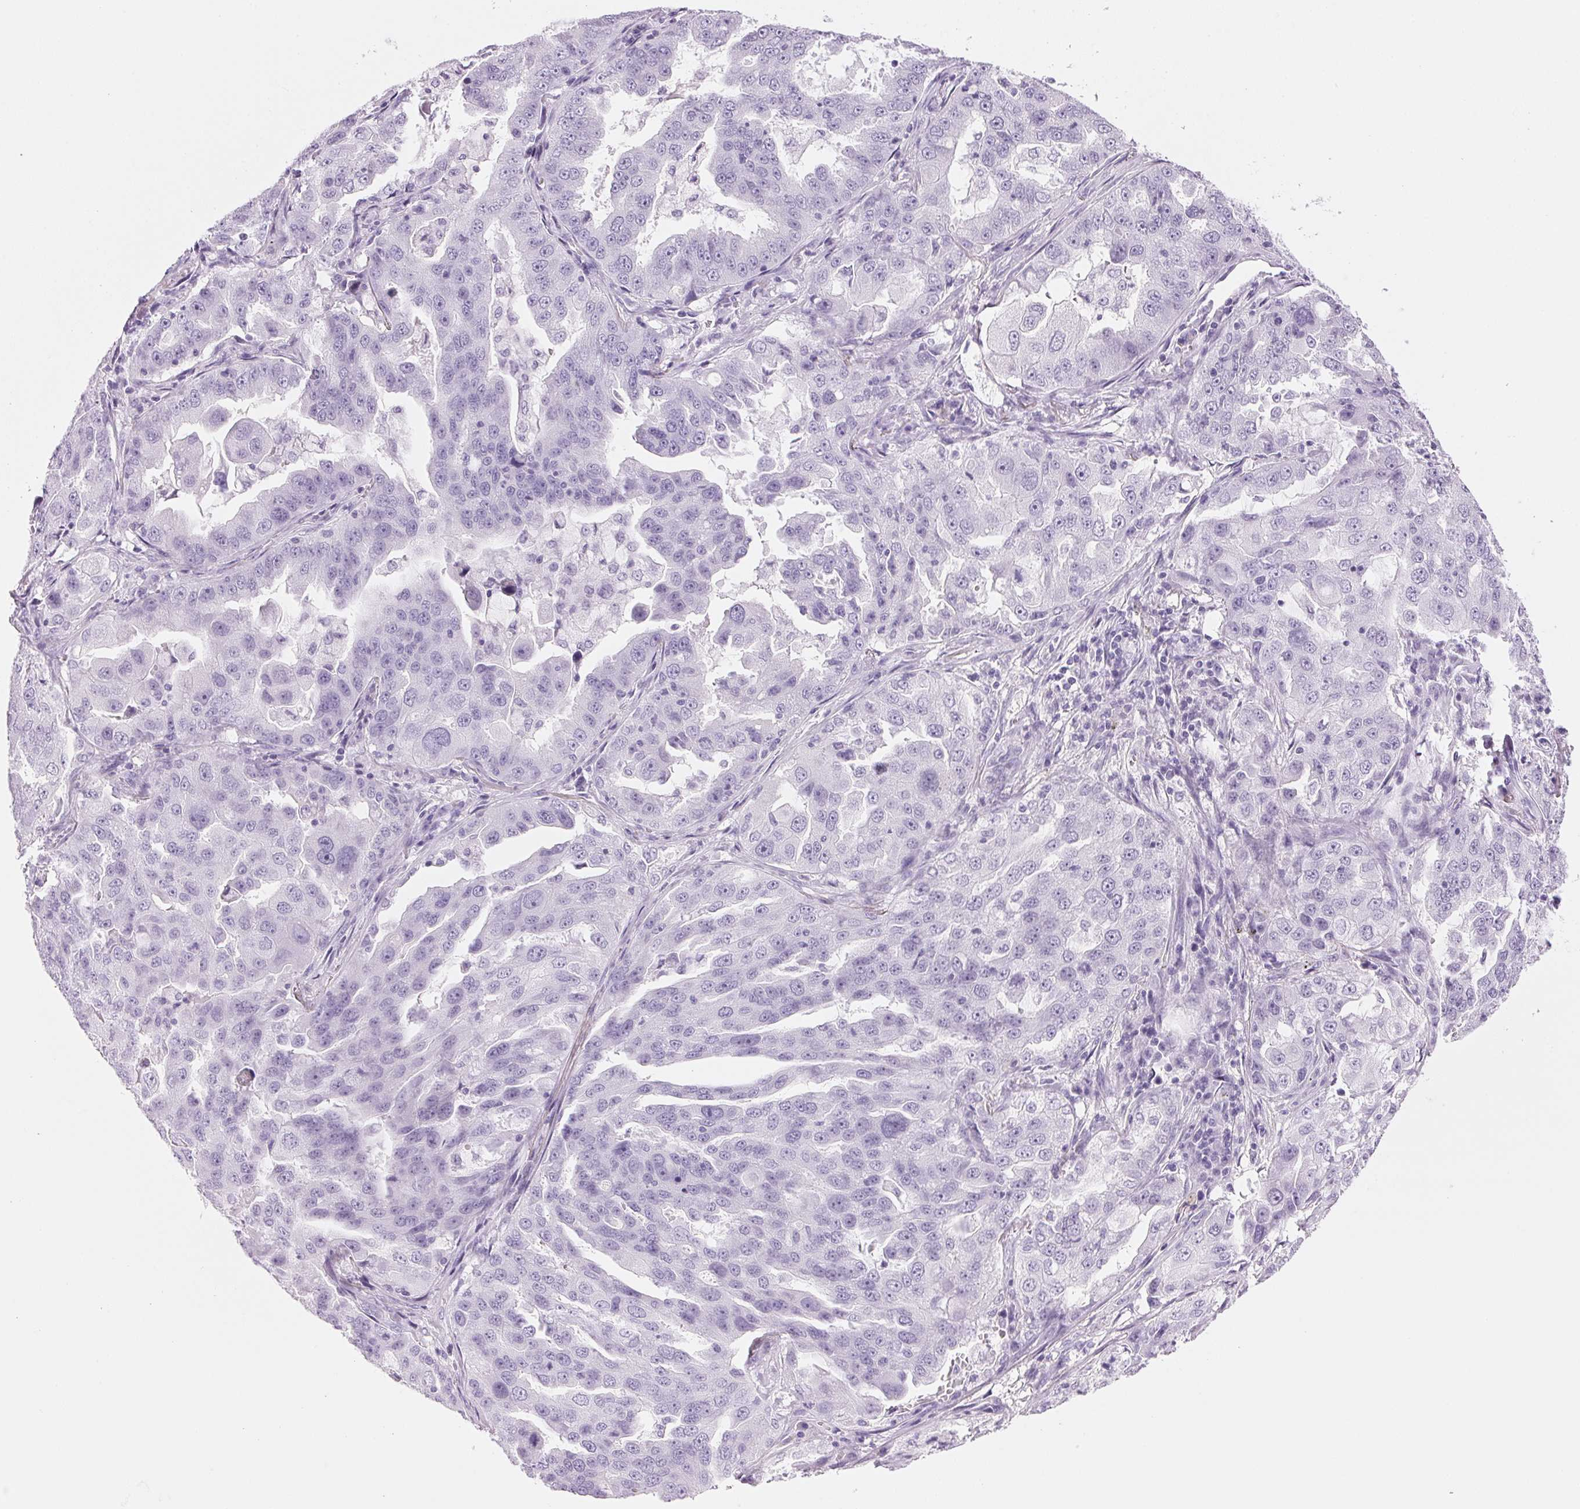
{"staining": {"intensity": "negative", "quantity": "none", "location": "none"}, "tissue": "lung cancer", "cell_type": "Tumor cells", "image_type": "cancer", "snomed": [{"axis": "morphology", "description": "Adenocarcinoma, NOS"}, {"axis": "topography", "description": "Lung"}], "caption": "A histopathology image of lung cancer (adenocarcinoma) stained for a protein shows no brown staining in tumor cells.", "gene": "IGFBP1", "patient": {"sex": "female", "age": 61}}